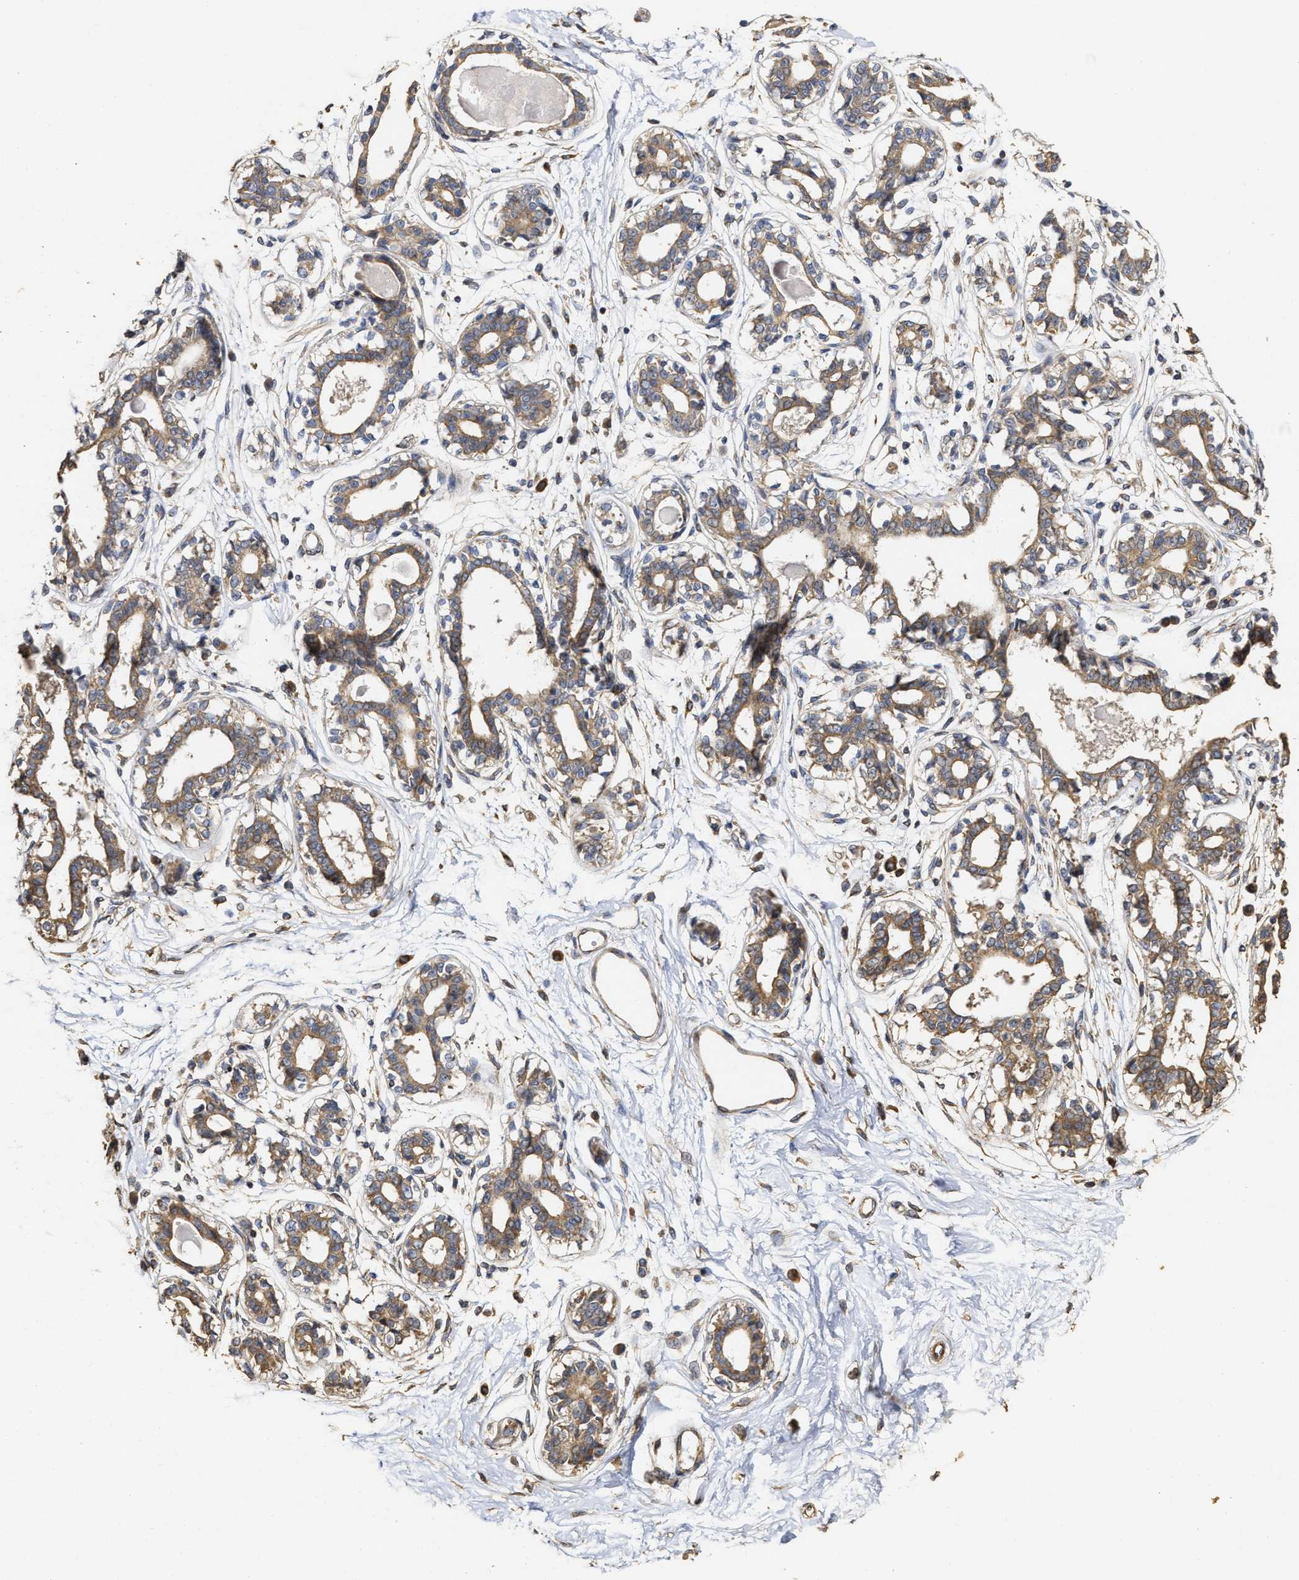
{"staining": {"intensity": "weak", "quantity": "25%-75%", "location": "cytoplasmic/membranous"}, "tissue": "breast", "cell_type": "Adipocytes", "image_type": "normal", "snomed": [{"axis": "morphology", "description": "Normal tissue, NOS"}, {"axis": "topography", "description": "Breast"}], "caption": "This is an image of immunohistochemistry staining of normal breast, which shows weak expression in the cytoplasmic/membranous of adipocytes.", "gene": "NAV1", "patient": {"sex": "female", "age": 45}}